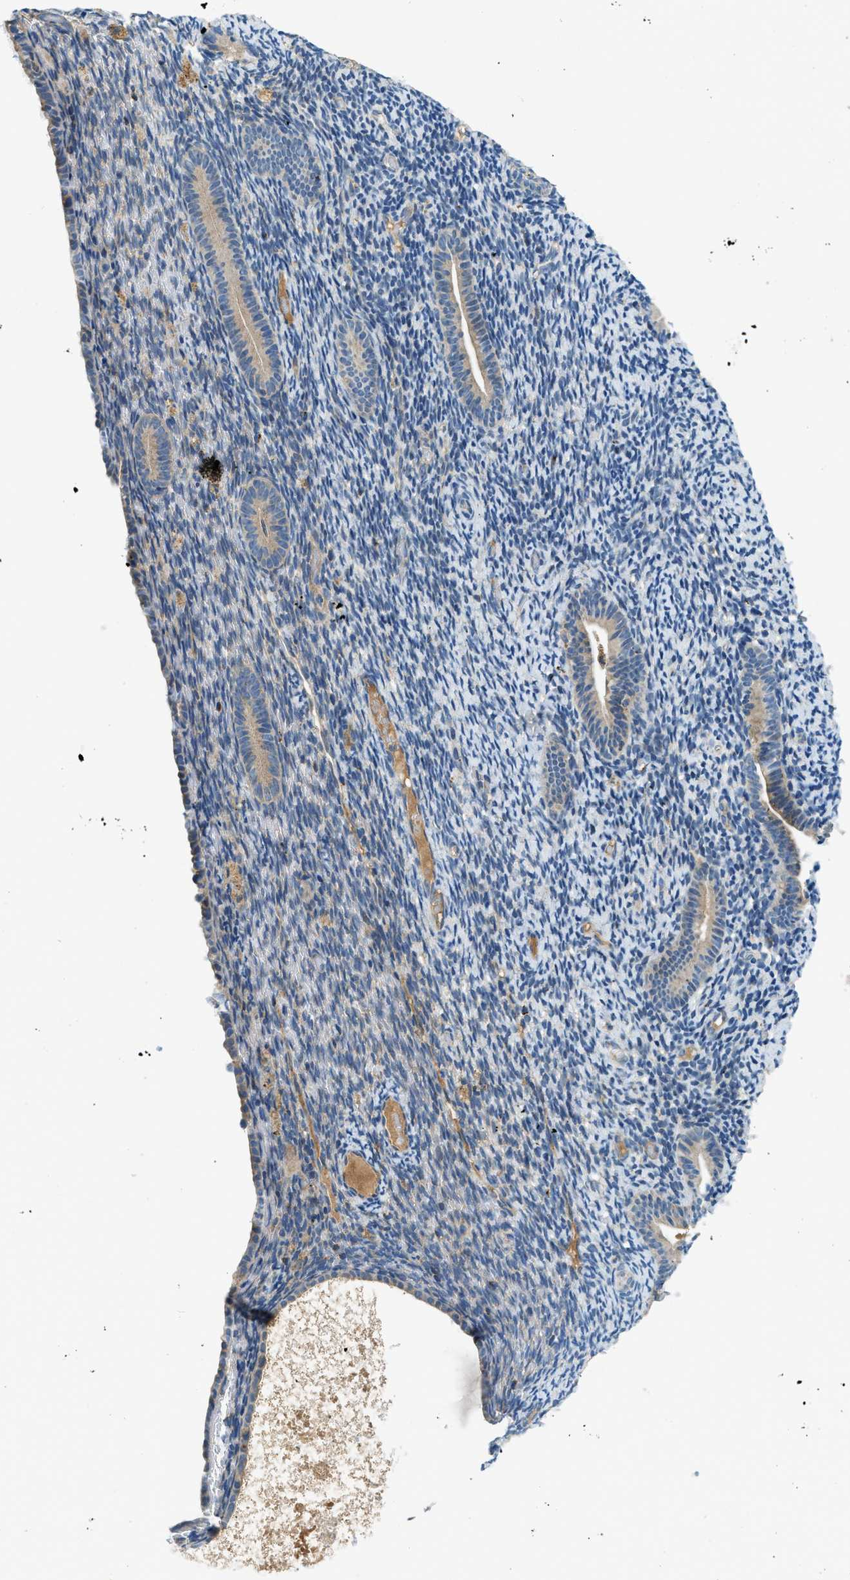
{"staining": {"intensity": "negative", "quantity": "none", "location": "none"}, "tissue": "endometrium", "cell_type": "Cells in endometrial stroma", "image_type": "normal", "snomed": [{"axis": "morphology", "description": "Normal tissue, NOS"}, {"axis": "topography", "description": "Endometrium"}], "caption": "DAB (3,3'-diaminobenzidine) immunohistochemical staining of normal endometrium demonstrates no significant expression in cells in endometrial stroma. Brightfield microscopy of IHC stained with DAB (3,3'-diaminobenzidine) (brown) and hematoxylin (blue), captured at high magnification.", "gene": "KCNK1", "patient": {"sex": "female", "age": 51}}